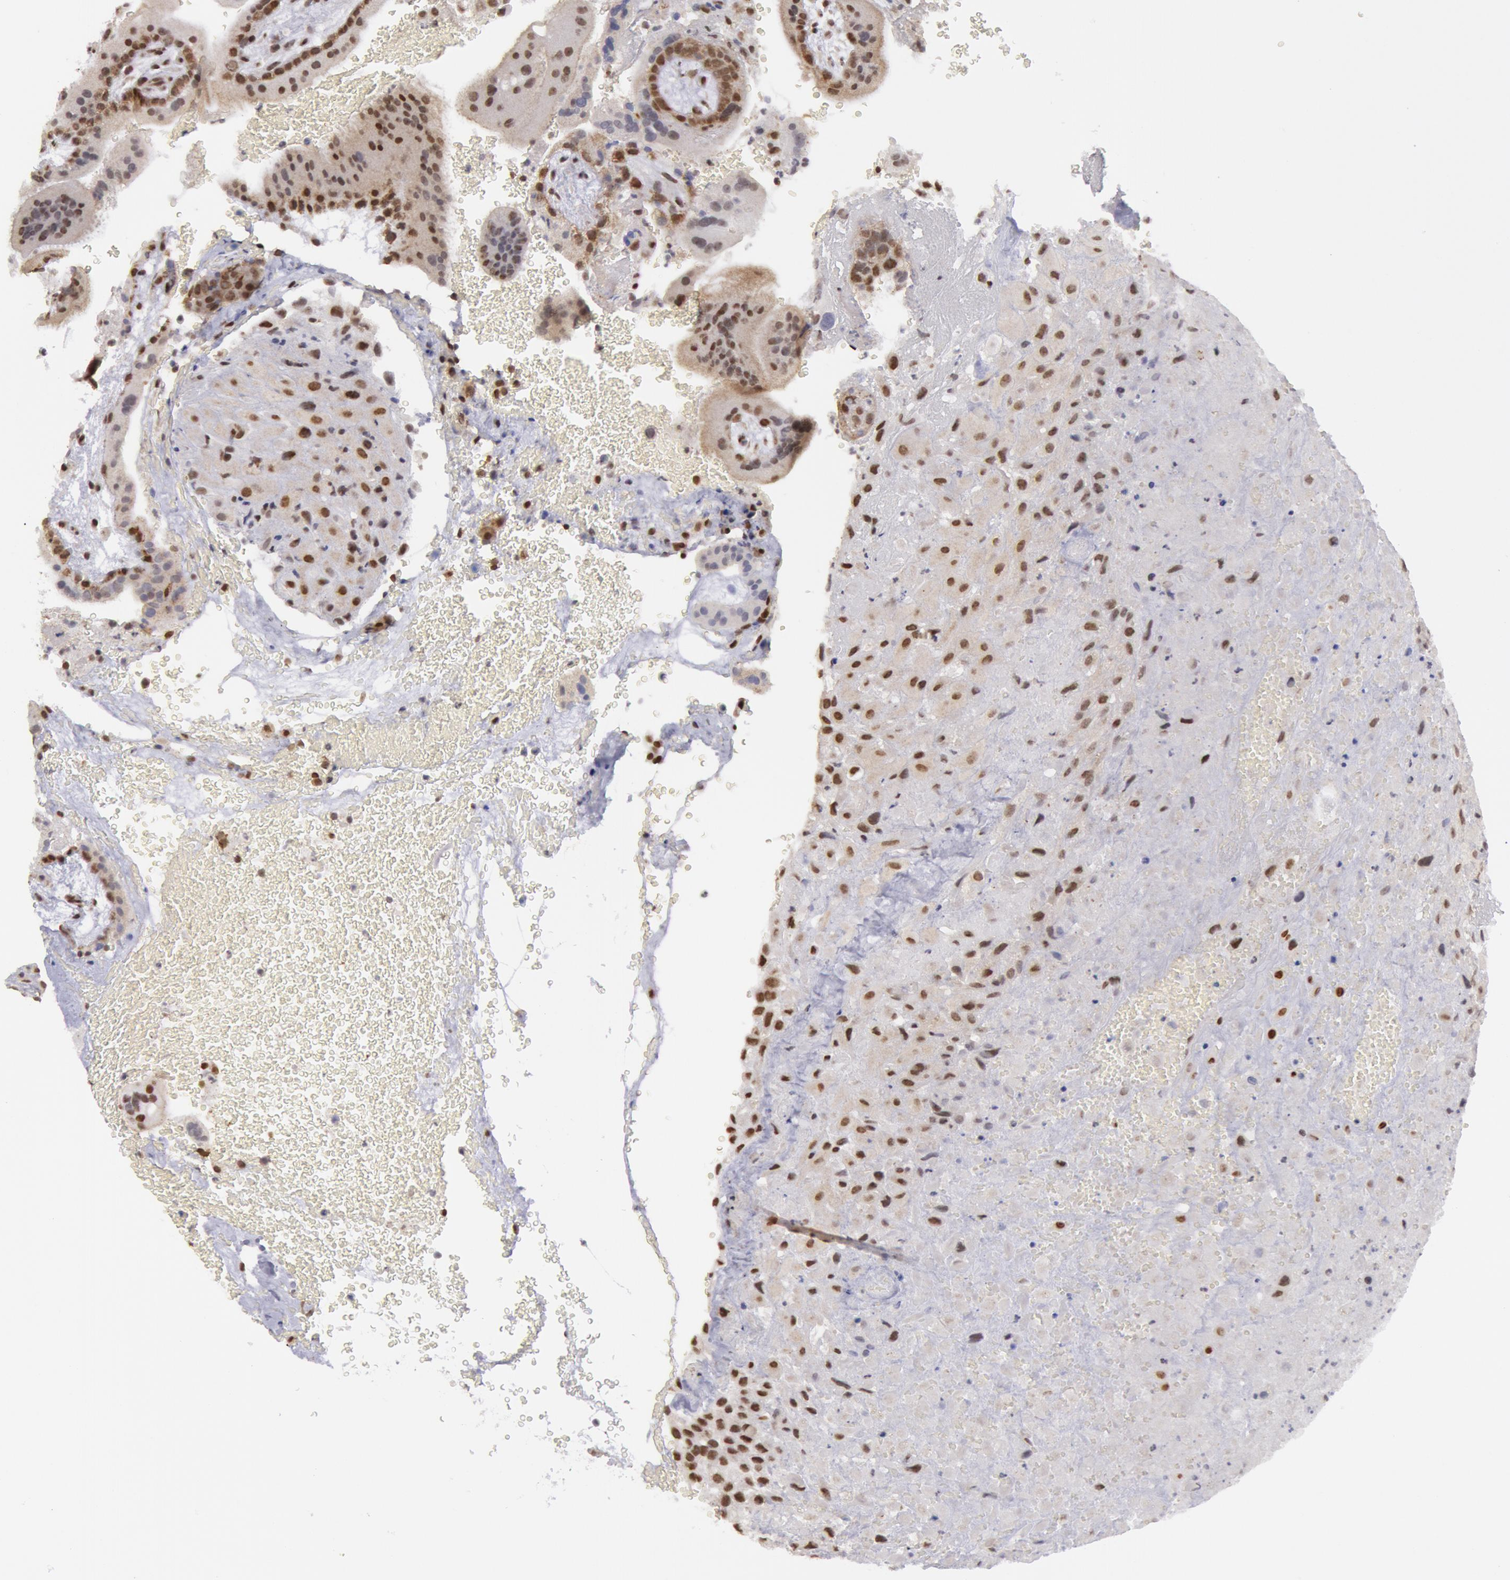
{"staining": {"intensity": "moderate", "quantity": ">75%", "location": "nuclear"}, "tissue": "placenta", "cell_type": "Decidual cells", "image_type": "normal", "snomed": [{"axis": "morphology", "description": "Normal tissue, NOS"}, {"axis": "topography", "description": "Placenta"}], "caption": "The immunohistochemical stain labels moderate nuclear expression in decidual cells of unremarkable placenta.", "gene": "VRTN", "patient": {"sex": "female", "age": 19}}